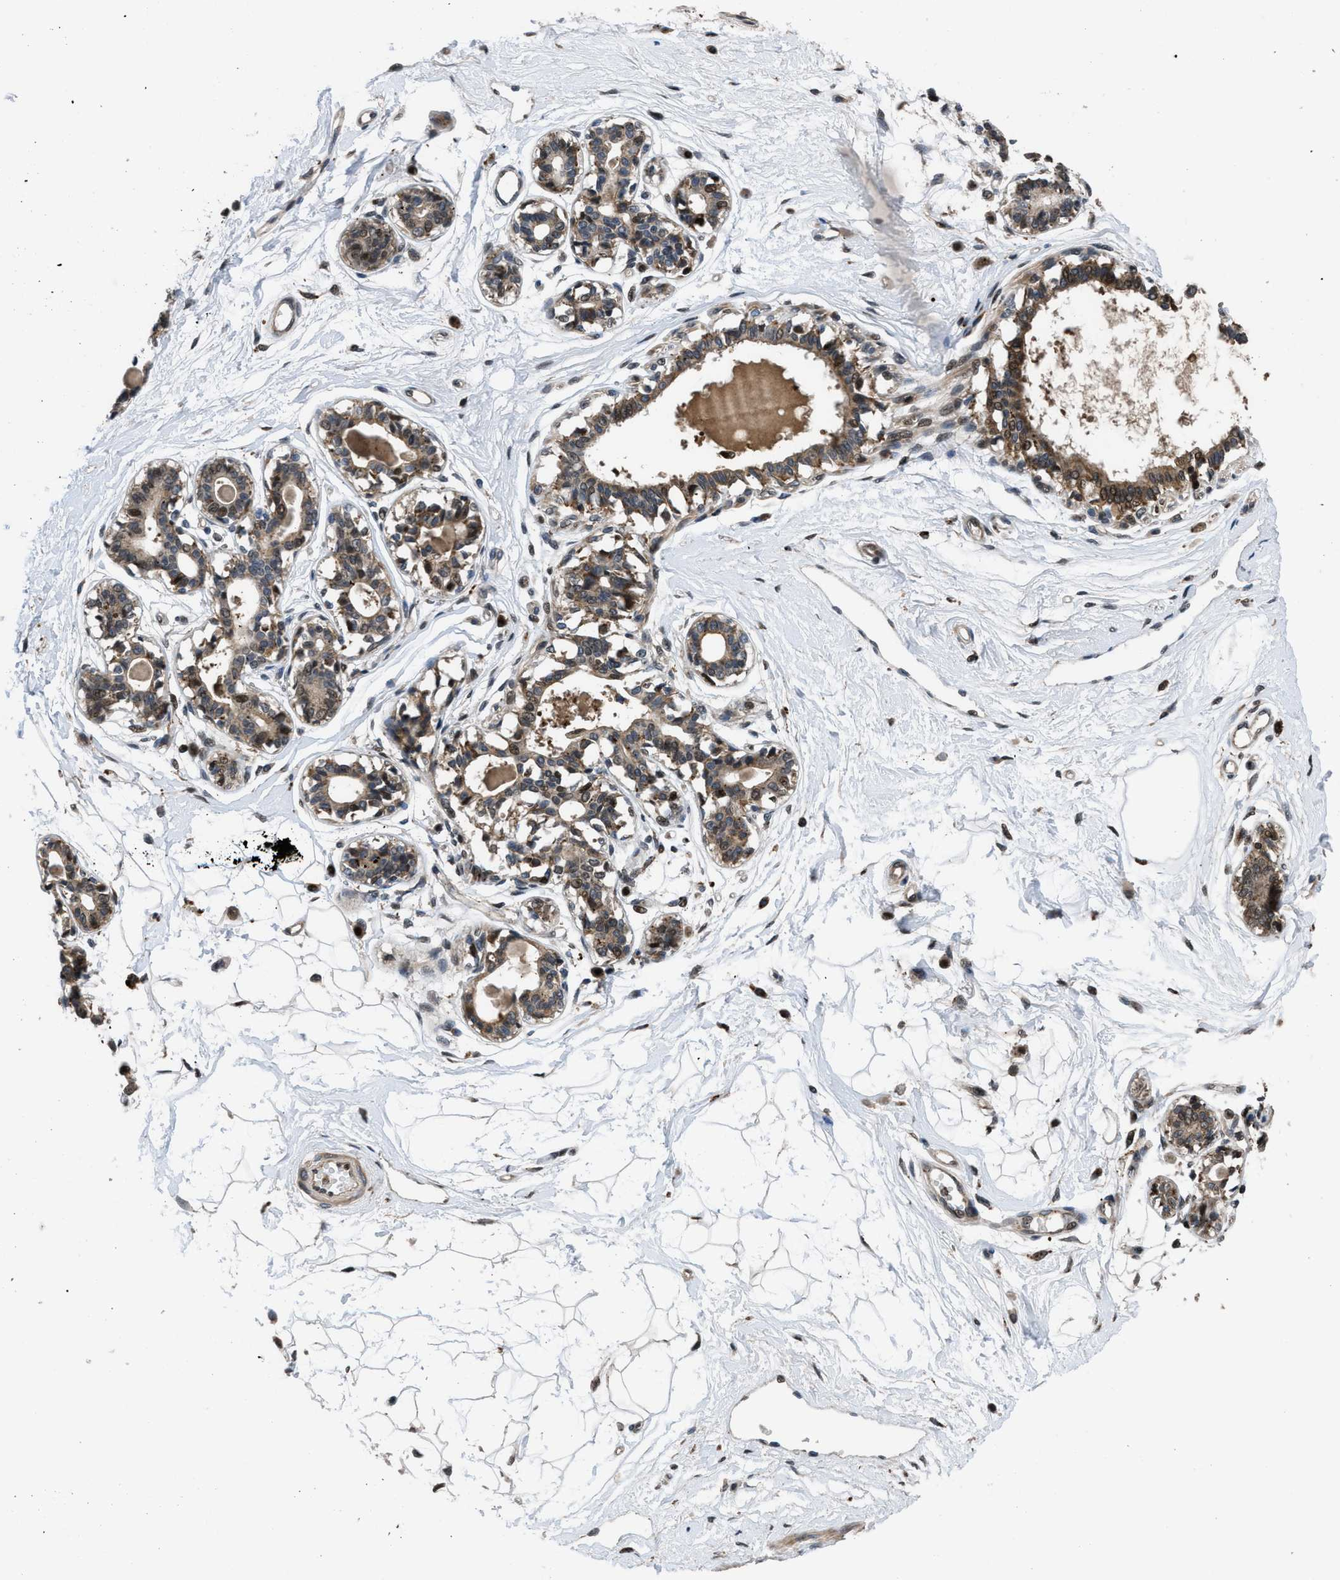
{"staining": {"intensity": "moderate", "quantity": ">75%", "location": "cytoplasmic/membranous,nuclear"}, "tissue": "breast", "cell_type": "Adipocytes", "image_type": "normal", "snomed": [{"axis": "morphology", "description": "Normal tissue, NOS"}, {"axis": "topography", "description": "Breast"}], "caption": "Breast stained with immunohistochemistry reveals moderate cytoplasmic/membranous,nuclear positivity in approximately >75% of adipocytes. (Stains: DAB in brown, nuclei in blue, Microscopy: brightfield microscopy at high magnification).", "gene": "CTBS", "patient": {"sex": "female", "age": 45}}